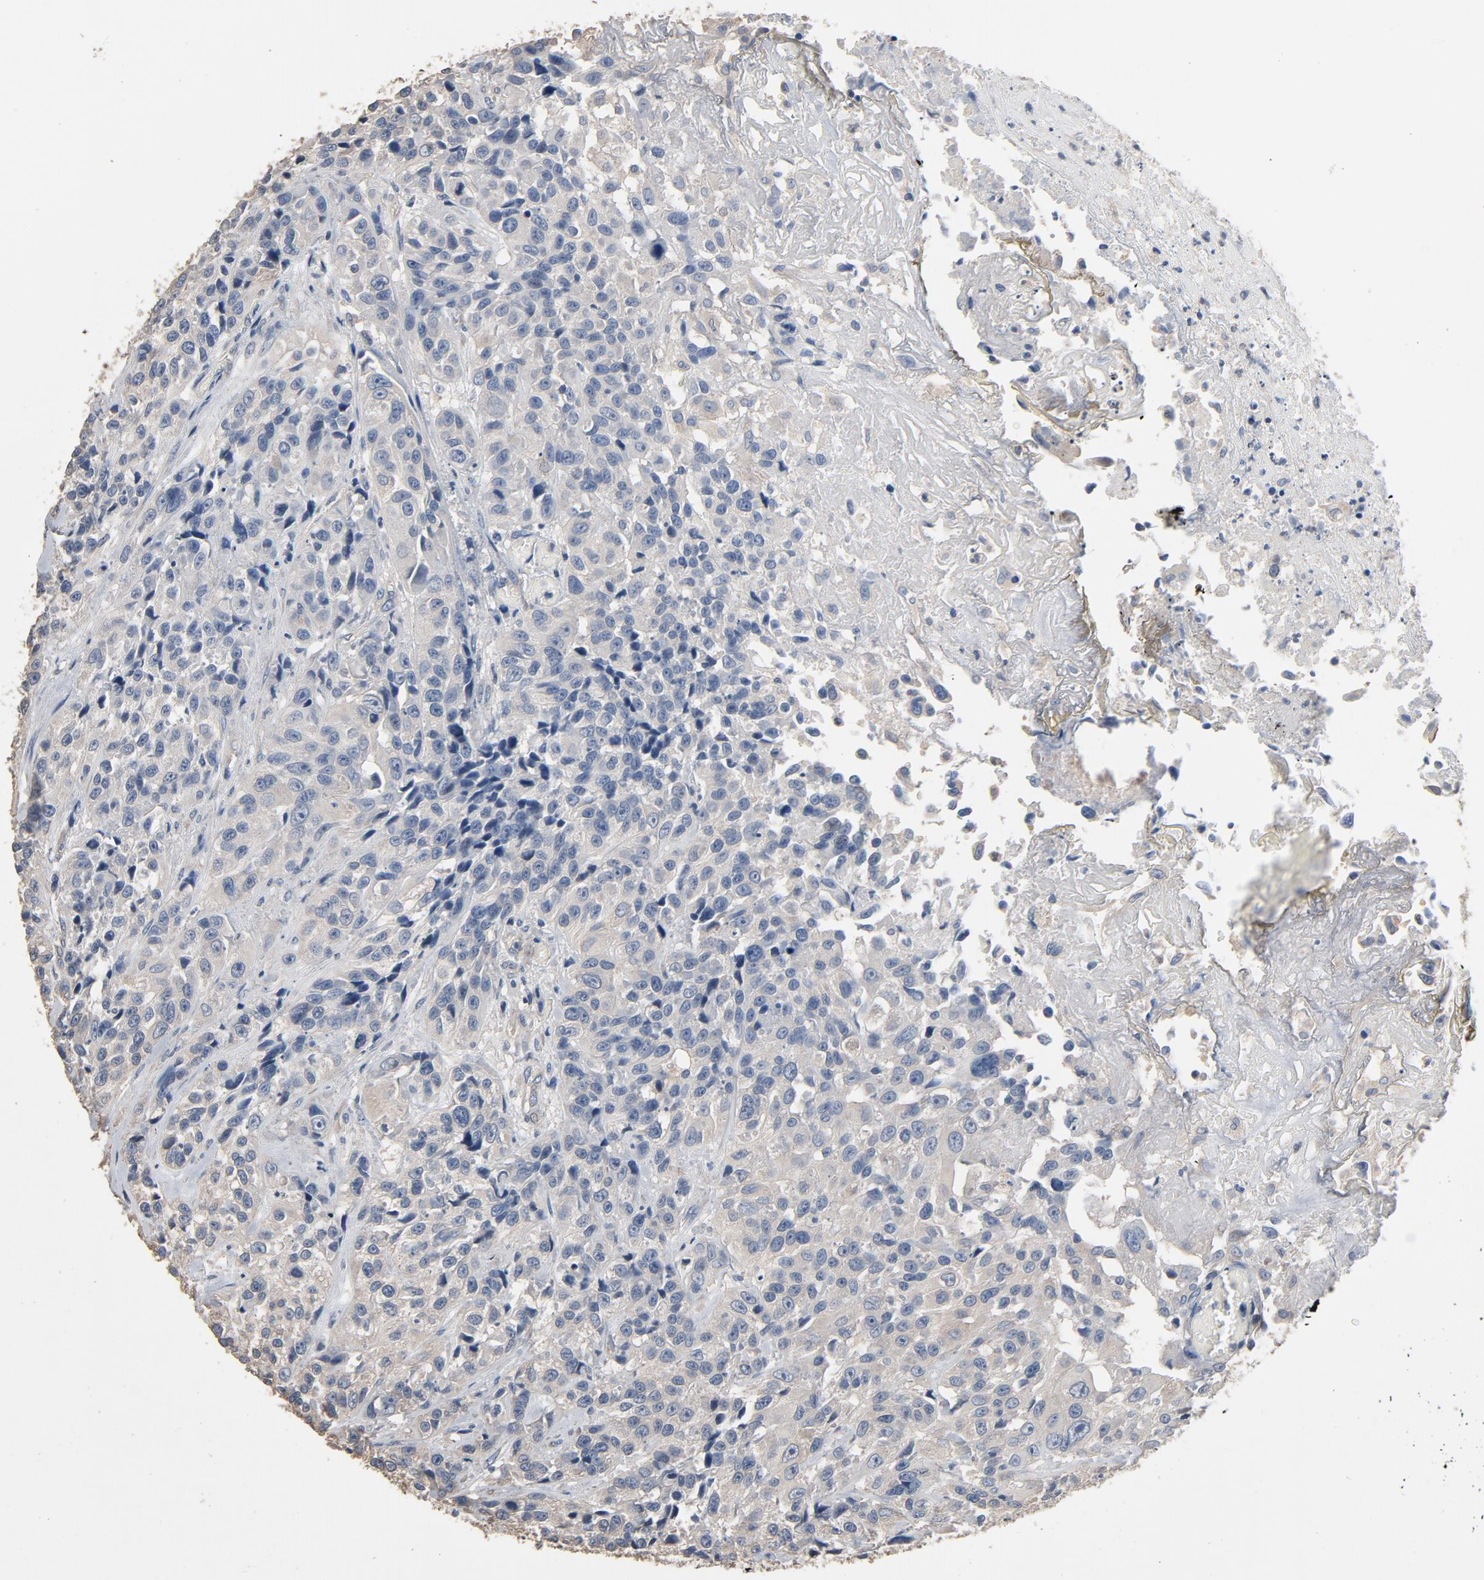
{"staining": {"intensity": "negative", "quantity": "none", "location": "none"}, "tissue": "urothelial cancer", "cell_type": "Tumor cells", "image_type": "cancer", "snomed": [{"axis": "morphology", "description": "Urothelial carcinoma, High grade"}, {"axis": "topography", "description": "Urinary bladder"}], "caption": "Photomicrograph shows no significant protein staining in tumor cells of high-grade urothelial carcinoma.", "gene": "SOX6", "patient": {"sex": "female", "age": 81}}